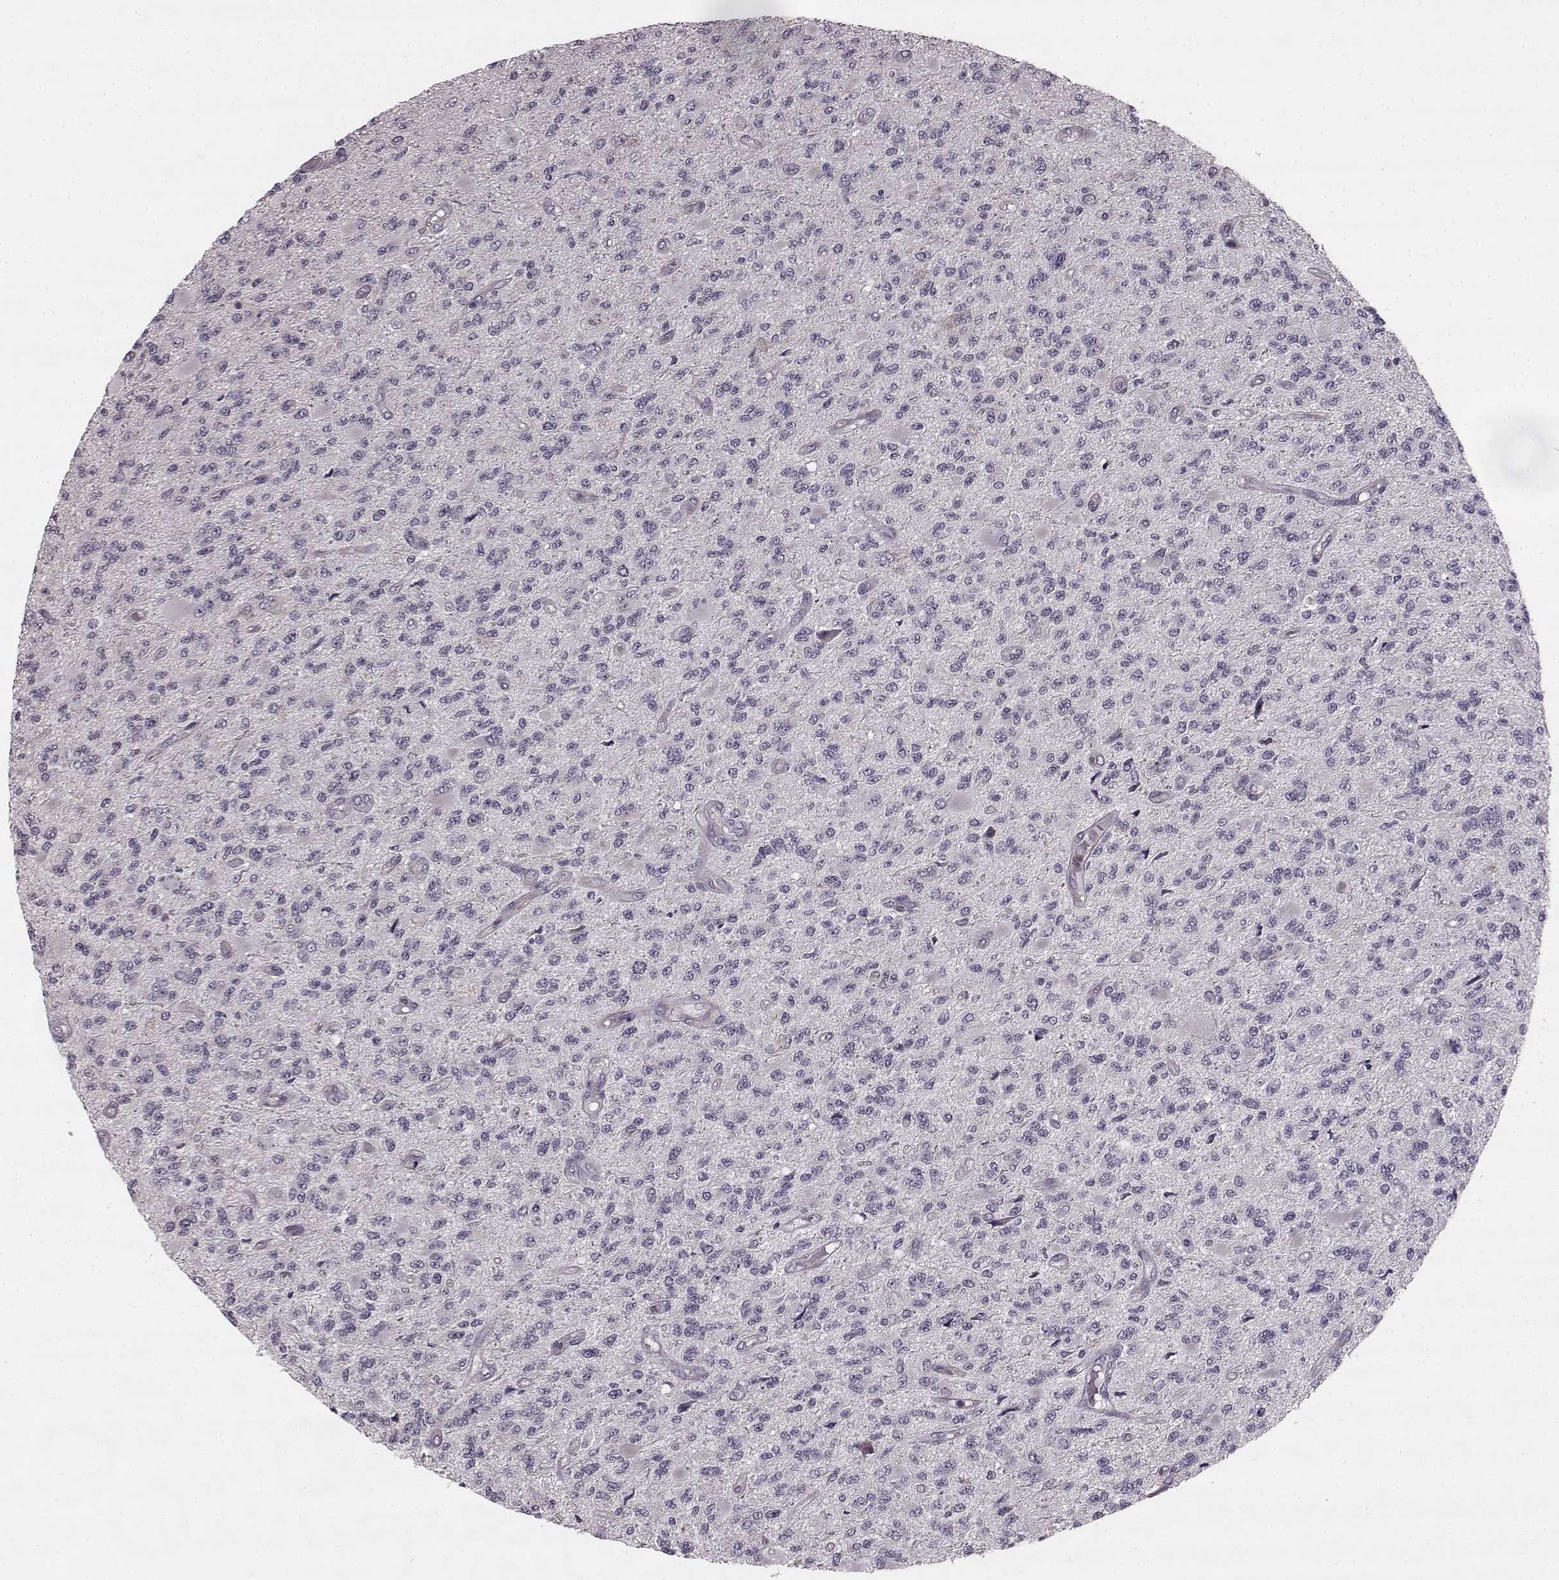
{"staining": {"intensity": "negative", "quantity": "none", "location": "none"}, "tissue": "glioma", "cell_type": "Tumor cells", "image_type": "cancer", "snomed": [{"axis": "morphology", "description": "Glioma, malignant, High grade"}, {"axis": "topography", "description": "Brain"}], "caption": "Immunohistochemical staining of human glioma exhibits no significant staining in tumor cells. (DAB (3,3'-diaminobenzidine) immunohistochemistry (IHC) with hematoxylin counter stain).", "gene": "HMMR", "patient": {"sex": "female", "age": 63}}